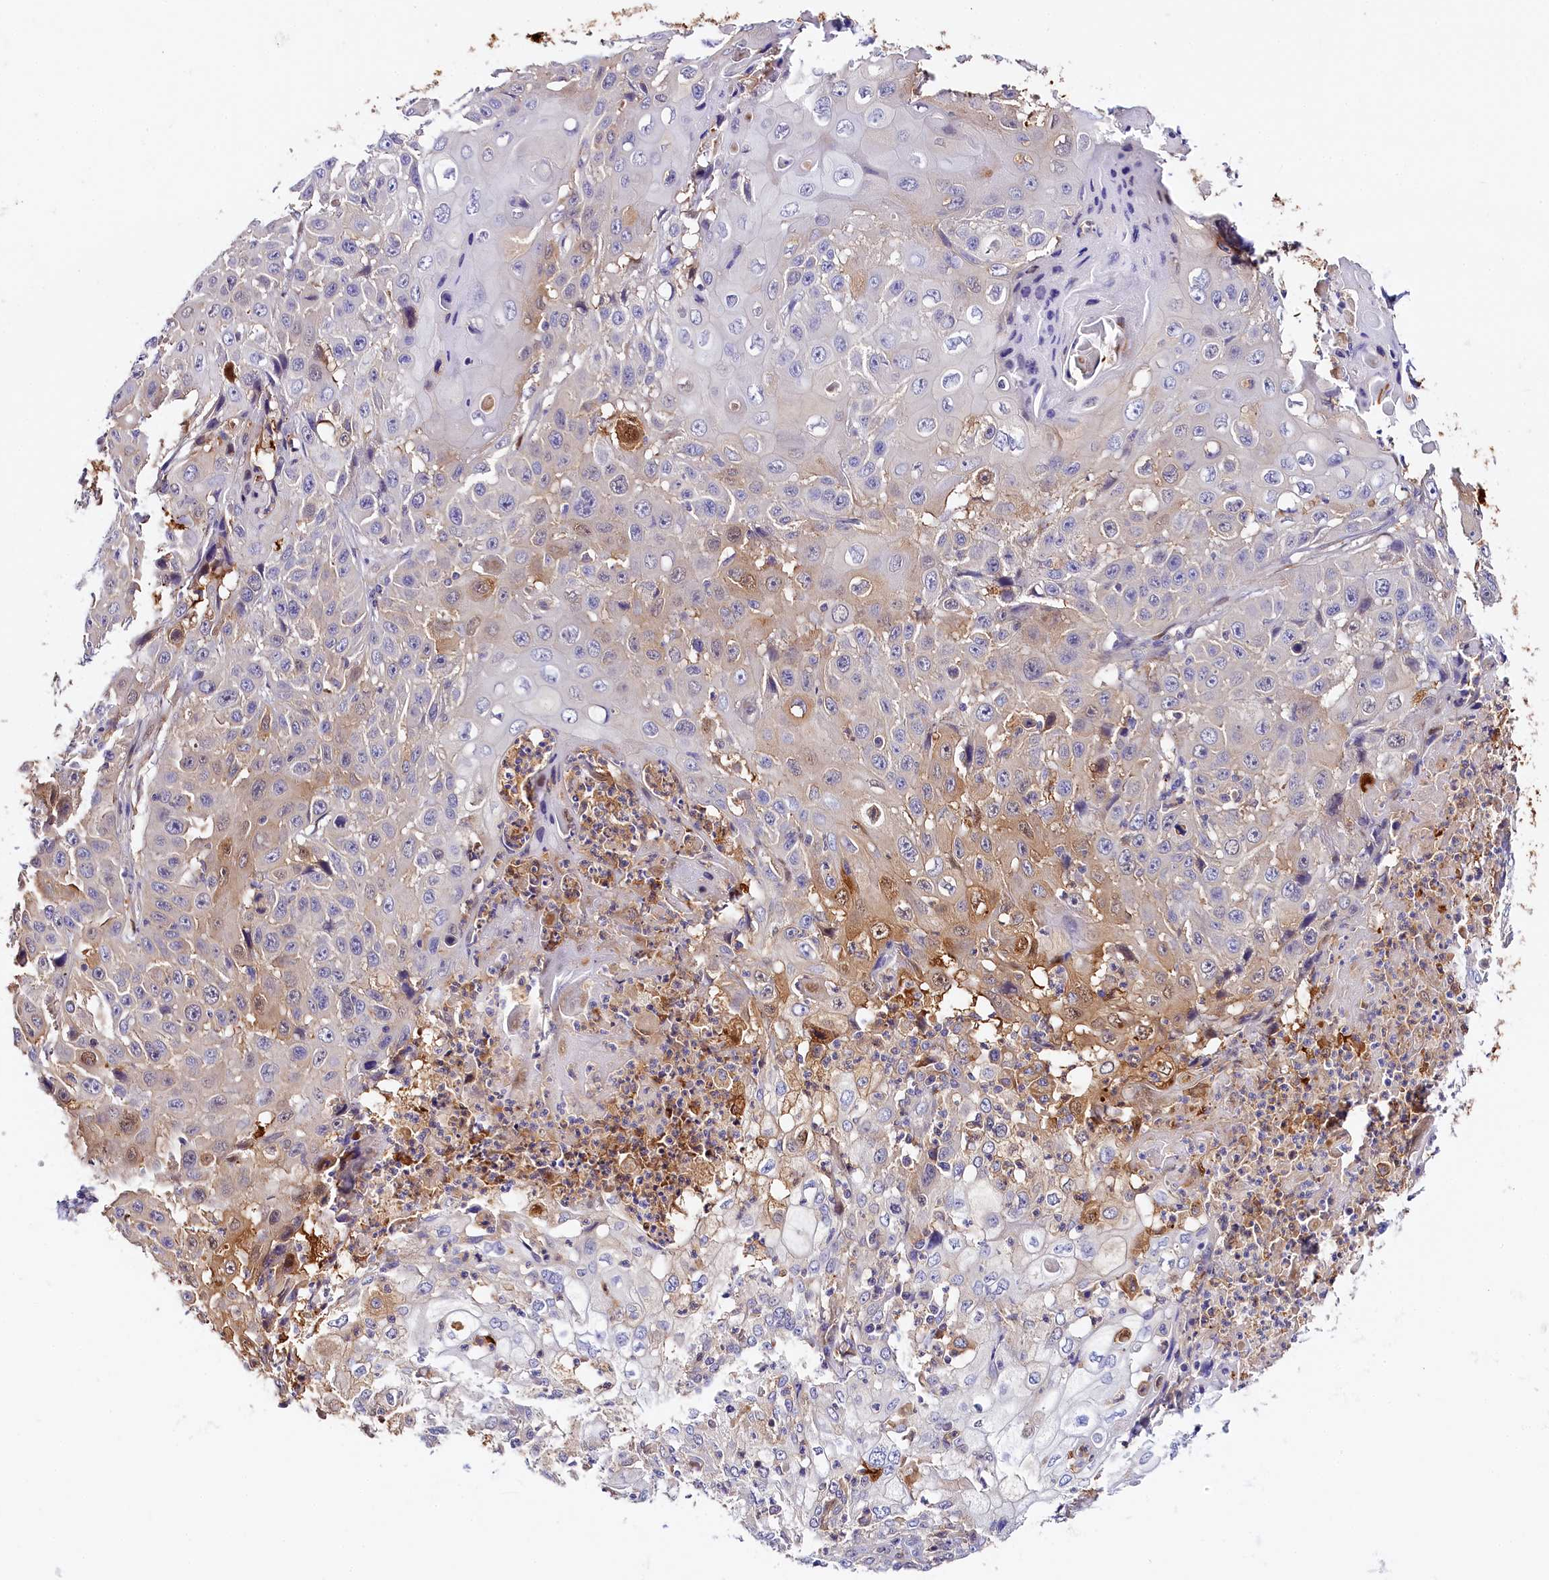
{"staining": {"intensity": "moderate", "quantity": "<25%", "location": "cytoplasmic/membranous"}, "tissue": "cervical cancer", "cell_type": "Tumor cells", "image_type": "cancer", "snomed": [{"axis": "morphology", "description": "Squamous cell carcinoma, NOS"}, {"axis": "topography", "description": "Cervix"}], "caption": "Immunohistochemistry photomicrograph of neoplastic tissue: human cervical squamous cell carcinoma stained using immunohistochemistry (IHC) shows low levels of moderate protein expression localized specifically in the cytoplasmic/membranous of tumor cells, appearing as a cytoplasmic/membranous brown color.", "gene": "KATNB1", "patient": {"sex": "female", "age": 39}}